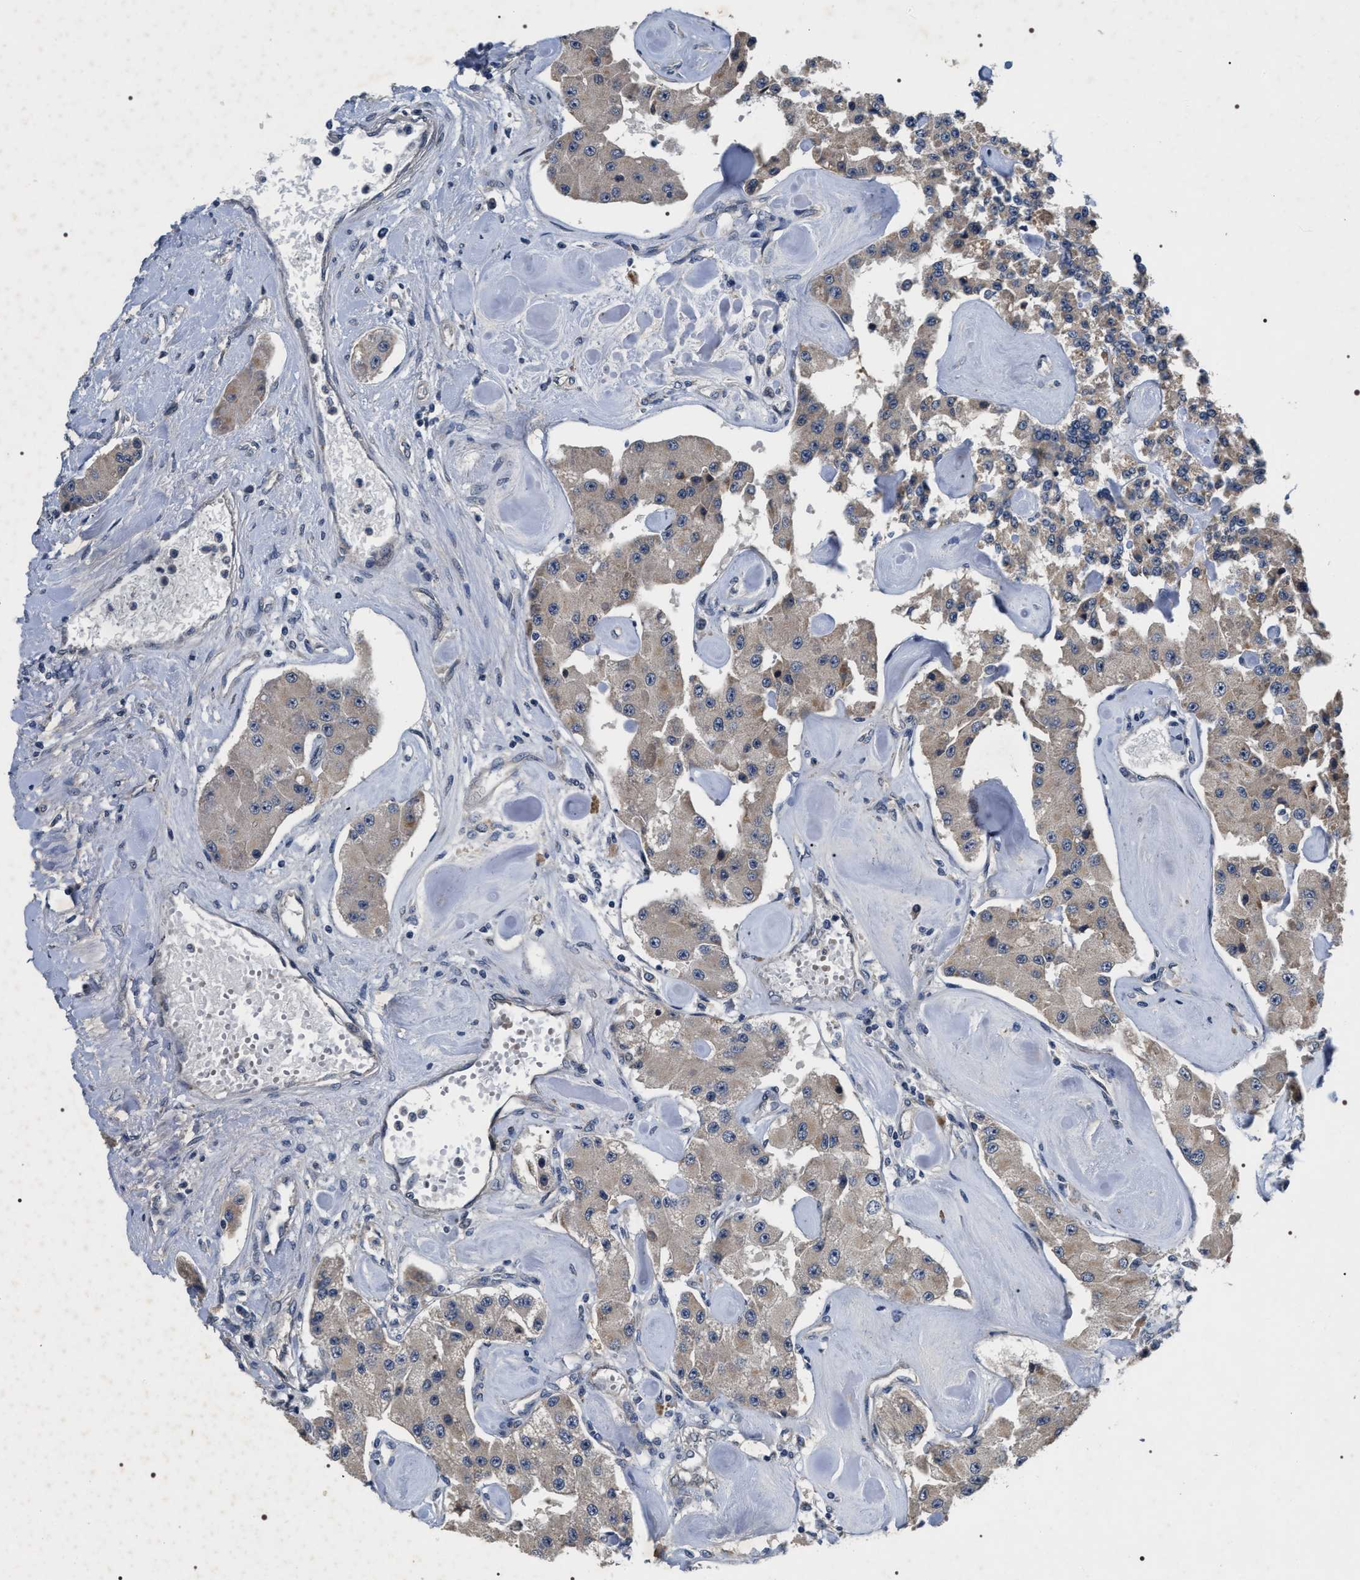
{"staining": {"intensity": "negative", "quantity": "none", "location": "none"}, "tissue": "carcinoid", "cell_type": "Tumor cells", "image_type": "cancer", "snomed": [{"axis": "morphology", "description": "Carcinoid, malignant, NOS"}, {"axis": "topography", "description": "Bronchus"}], "caption": "An immunohistochemistry photomicrograph of carcinoid is shown. There is no staining in tumor cells of carcinoid.", "gene": "IFT81", "patient": {"sex": "male", "age": 55}}